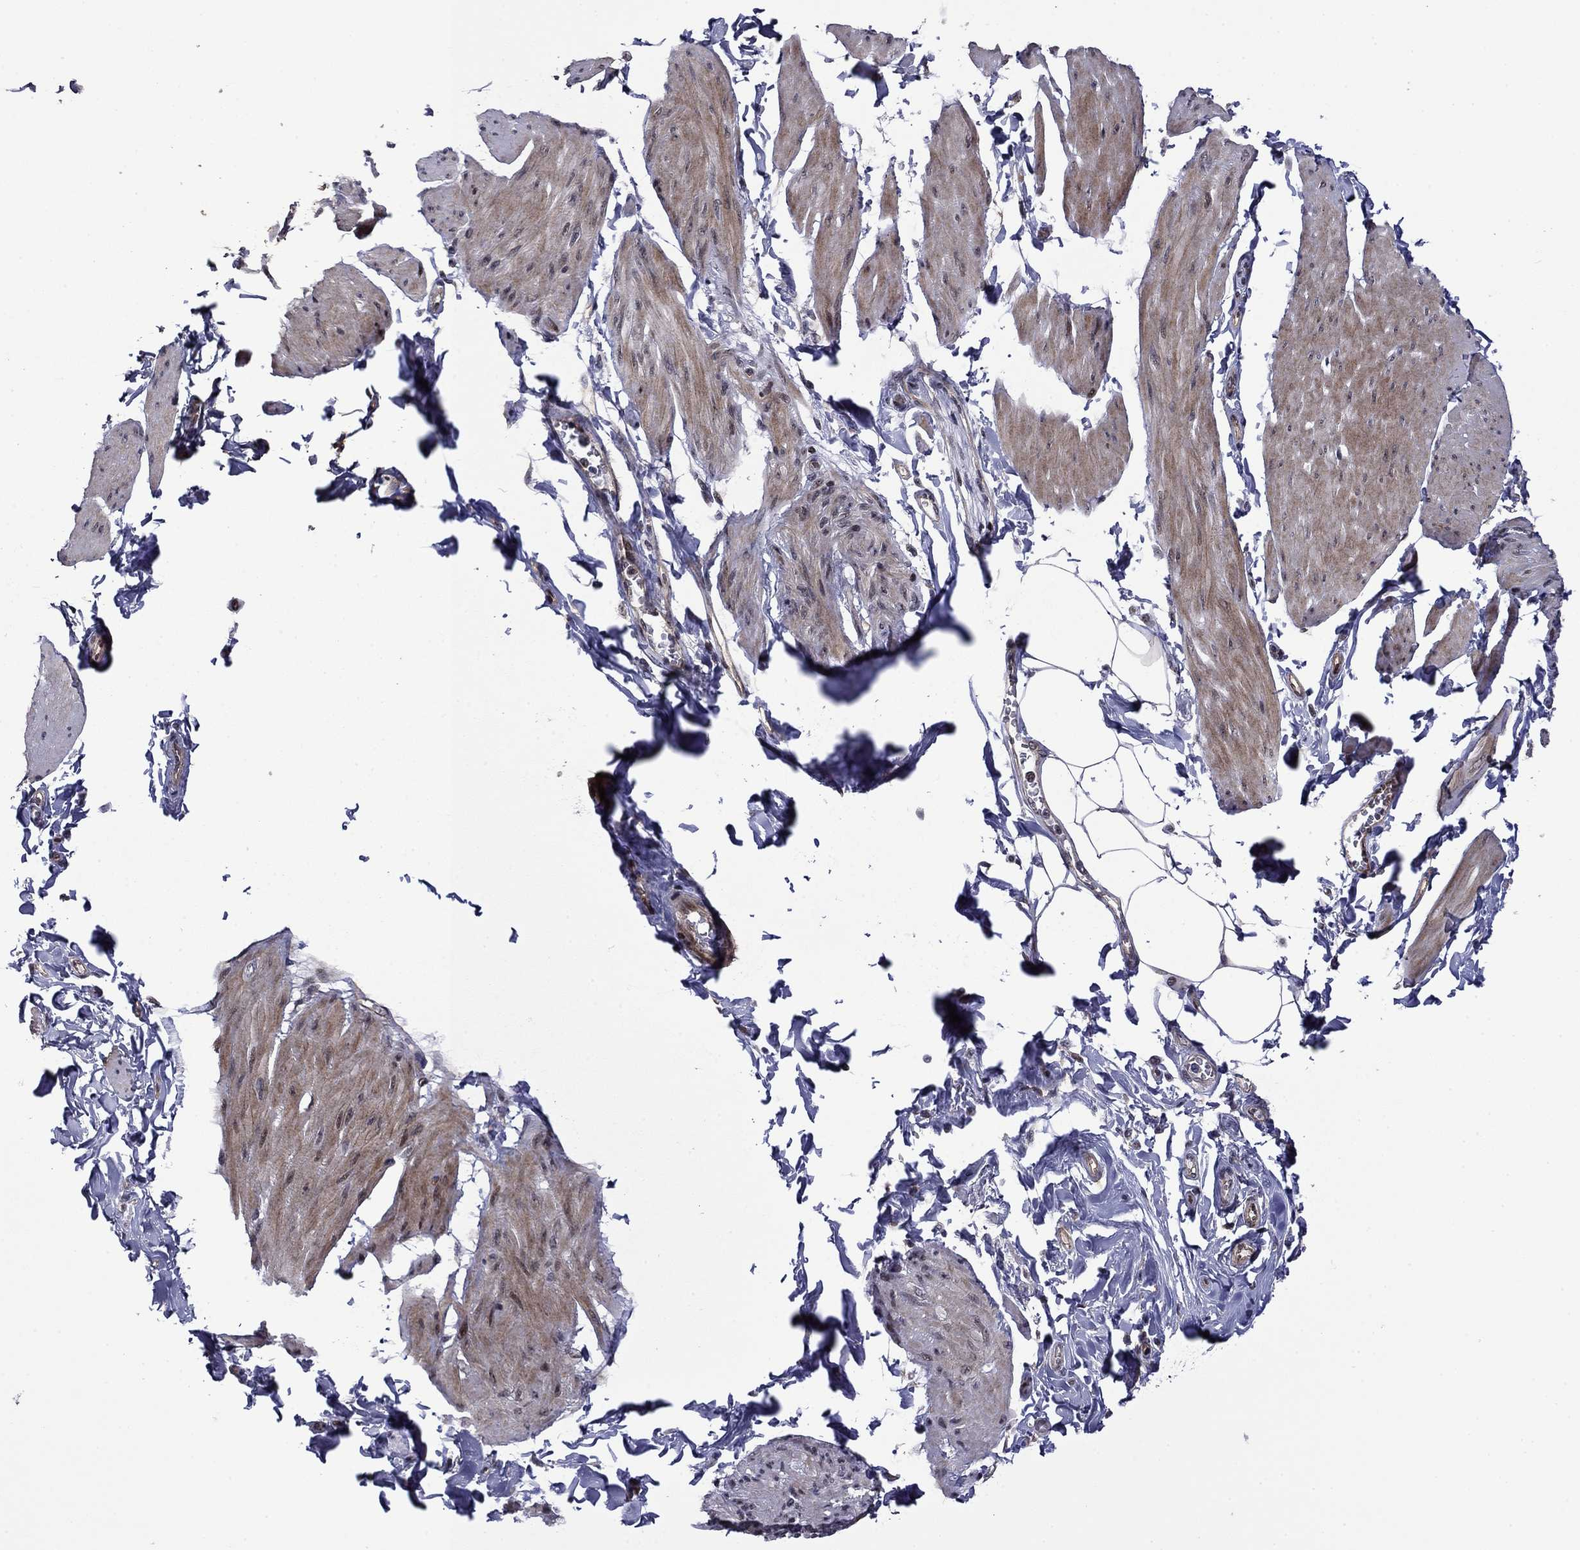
{"staining": {"intensity": "moderate", "quantity": "<25%", "location": "cytoplasmic/membranous"}, "tissue": "smooth muscle", "cell_type": "Smooth muscle cells", "image_type": "normal", "snomed": [{"axis": "morphology", "description": "Normal tissue, NOS"}, {"axis": "topography", "description": "Adipose tissue"}, {"axis": "topography", "description": "Smooth muscle"}, {"axis": "topography", "description": "Peripheral nerve tissue"}], "caption": "Protein expression analysis of benign smooth muscle shows moderate cytoplasmic/membranous staining in about <25% of smooth muscle cells.", "gene": "SURF2", "patient": {"sex": "male", "age": 83}}